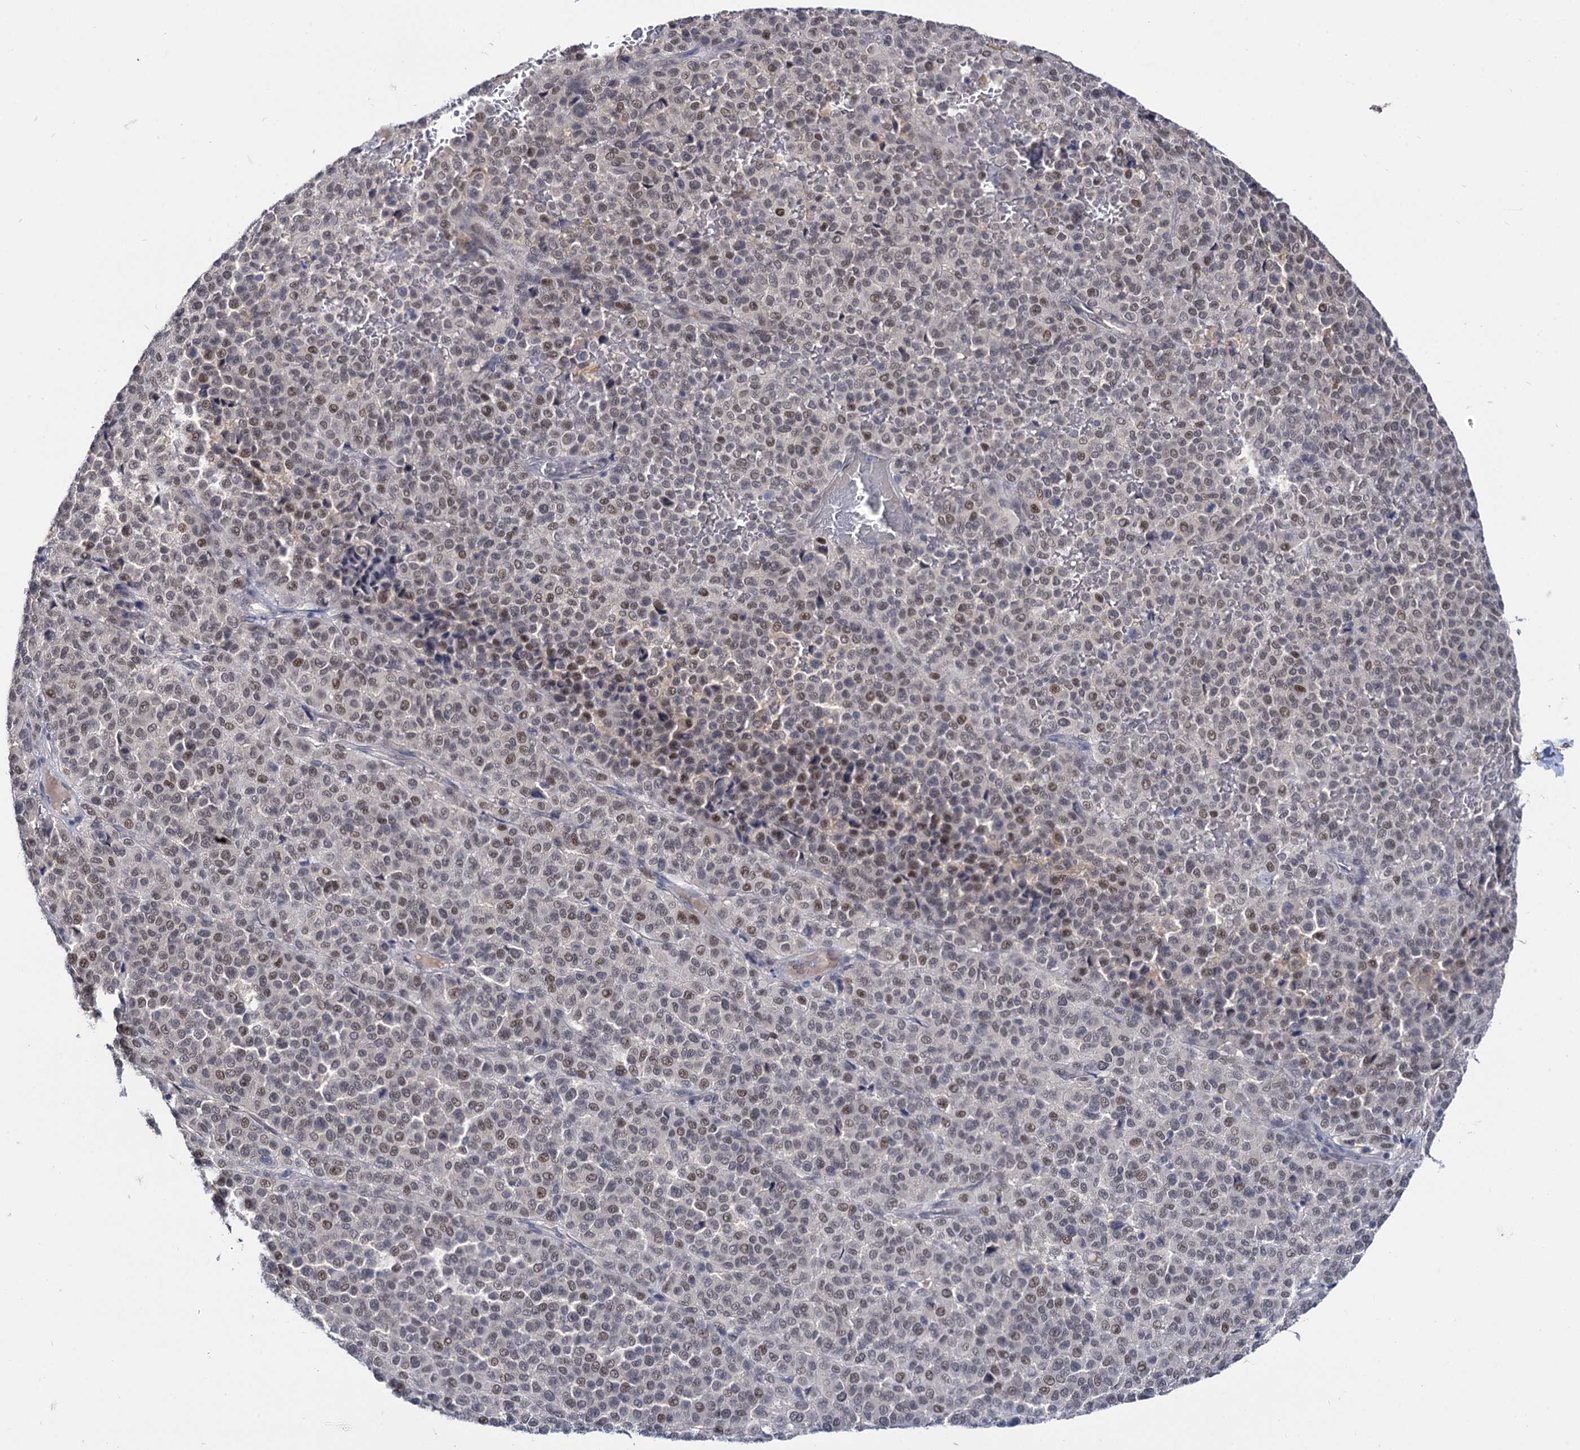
{"staining": {"intensity": "weak", "quantity": "25%-75%", "location": "nuclear"}, "tissue": "melanoma", "cell_type": "Tumor cells", "image_type": "cancer", "snomed": [{"axis": "morphology", "description": "Malignant melanoma, Metastatic site"}, {"axis": "topography", "description": "Pancreas"}], "caption": "Malignant melanoma (metastatic site) stained for a protein exhibits weak nuclear positivity in tumor cells.", "gene": "NEK10", "patient": {"sex": "female", "age": 30}}